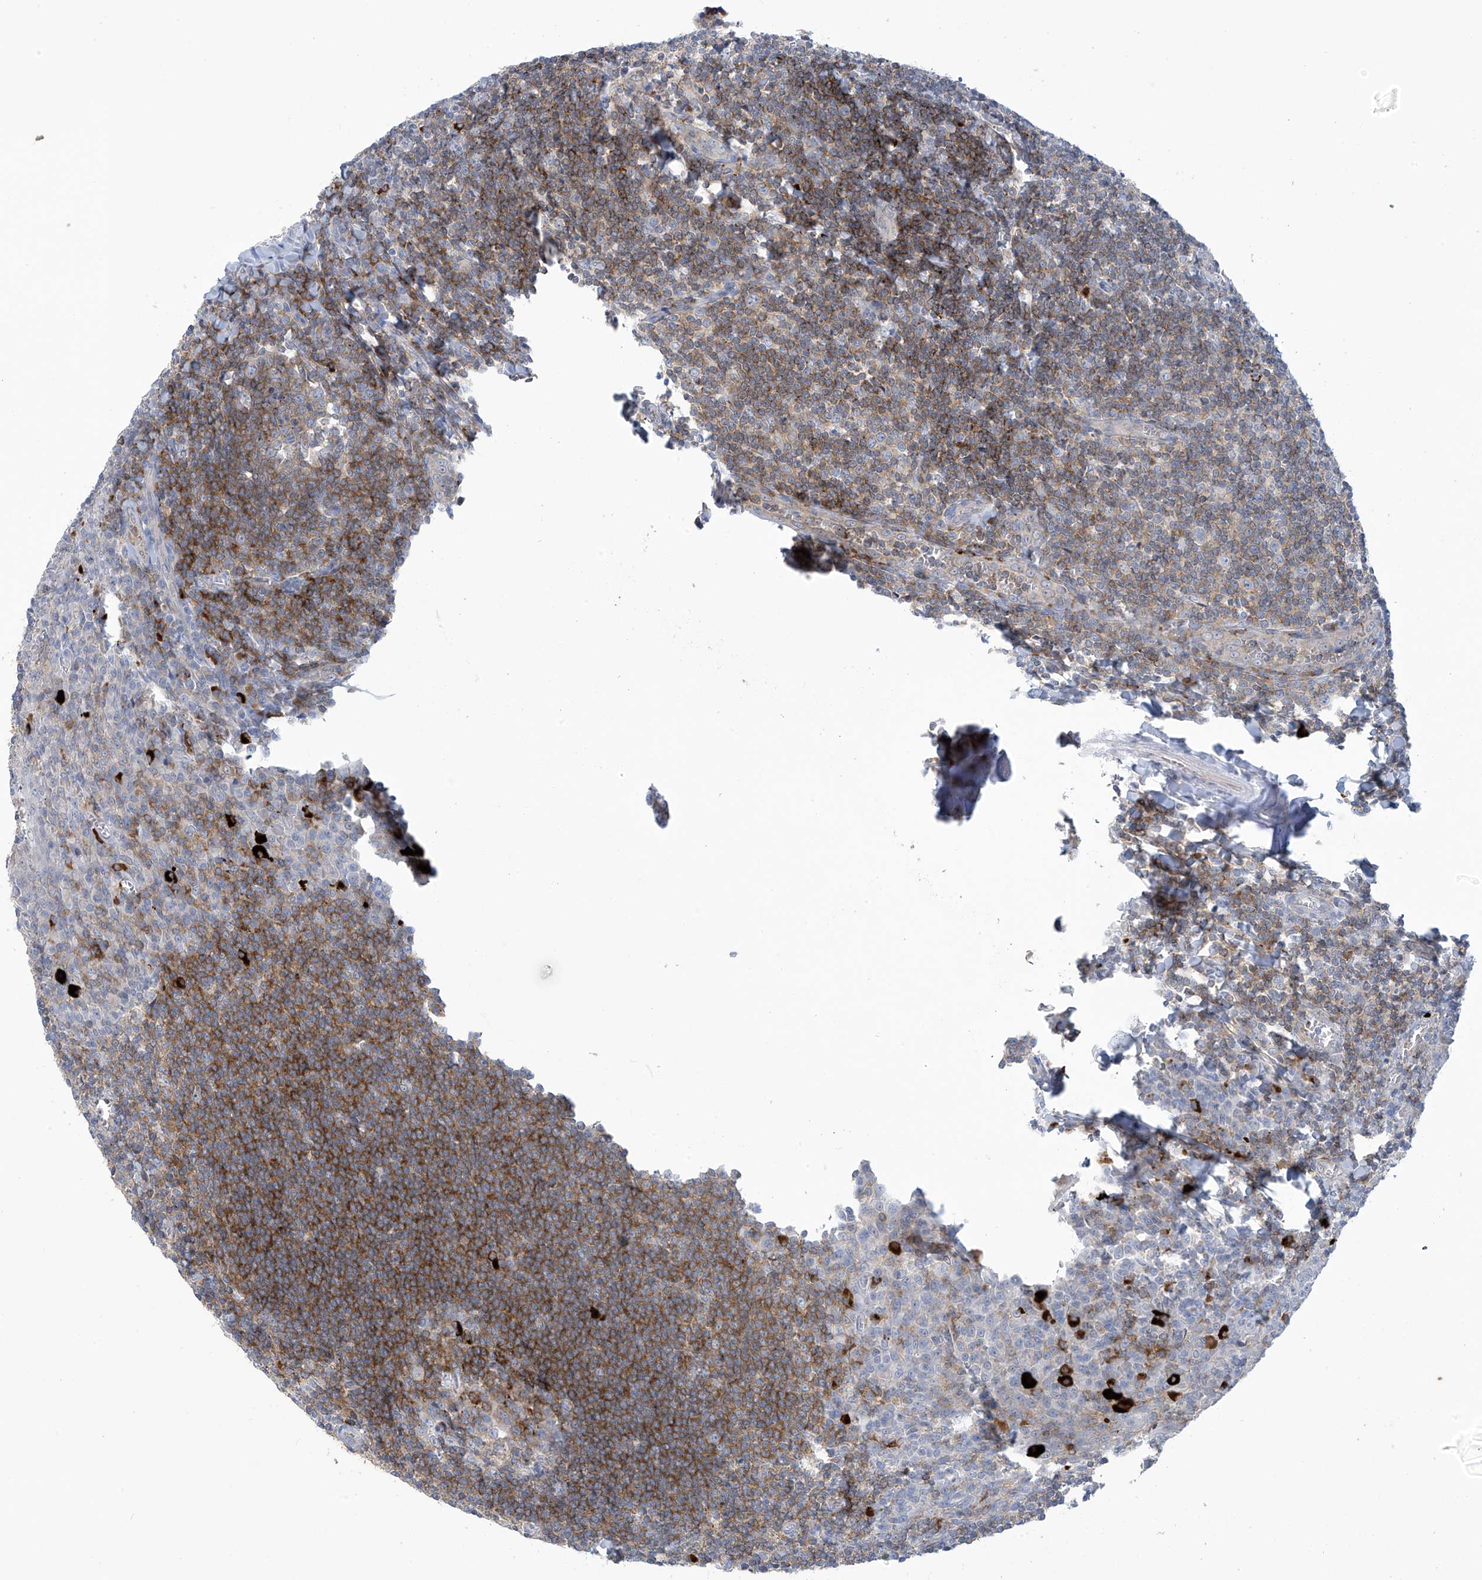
{"staining": {"intensity": "moderate", "quantity": "<25%", "location": "cytoplasmic/membranous"}, "tissue": "tonsil", "cell_type": "Germinal center cells", "image_type": "normal", "snomed": [{"axis": "morphology", "description": "Normal tissue, NOS"}, {"axis": "topography", "description": "Tonsil"}], "caption": "This histopathology image shows immunohistochemistry staining of normal human tonsil, with low moderate cytoplasmic/membranous staining in about <25% of germinal center cells.", "gene": "IBA57", "patient": {"sex": "male", "age": 27}}